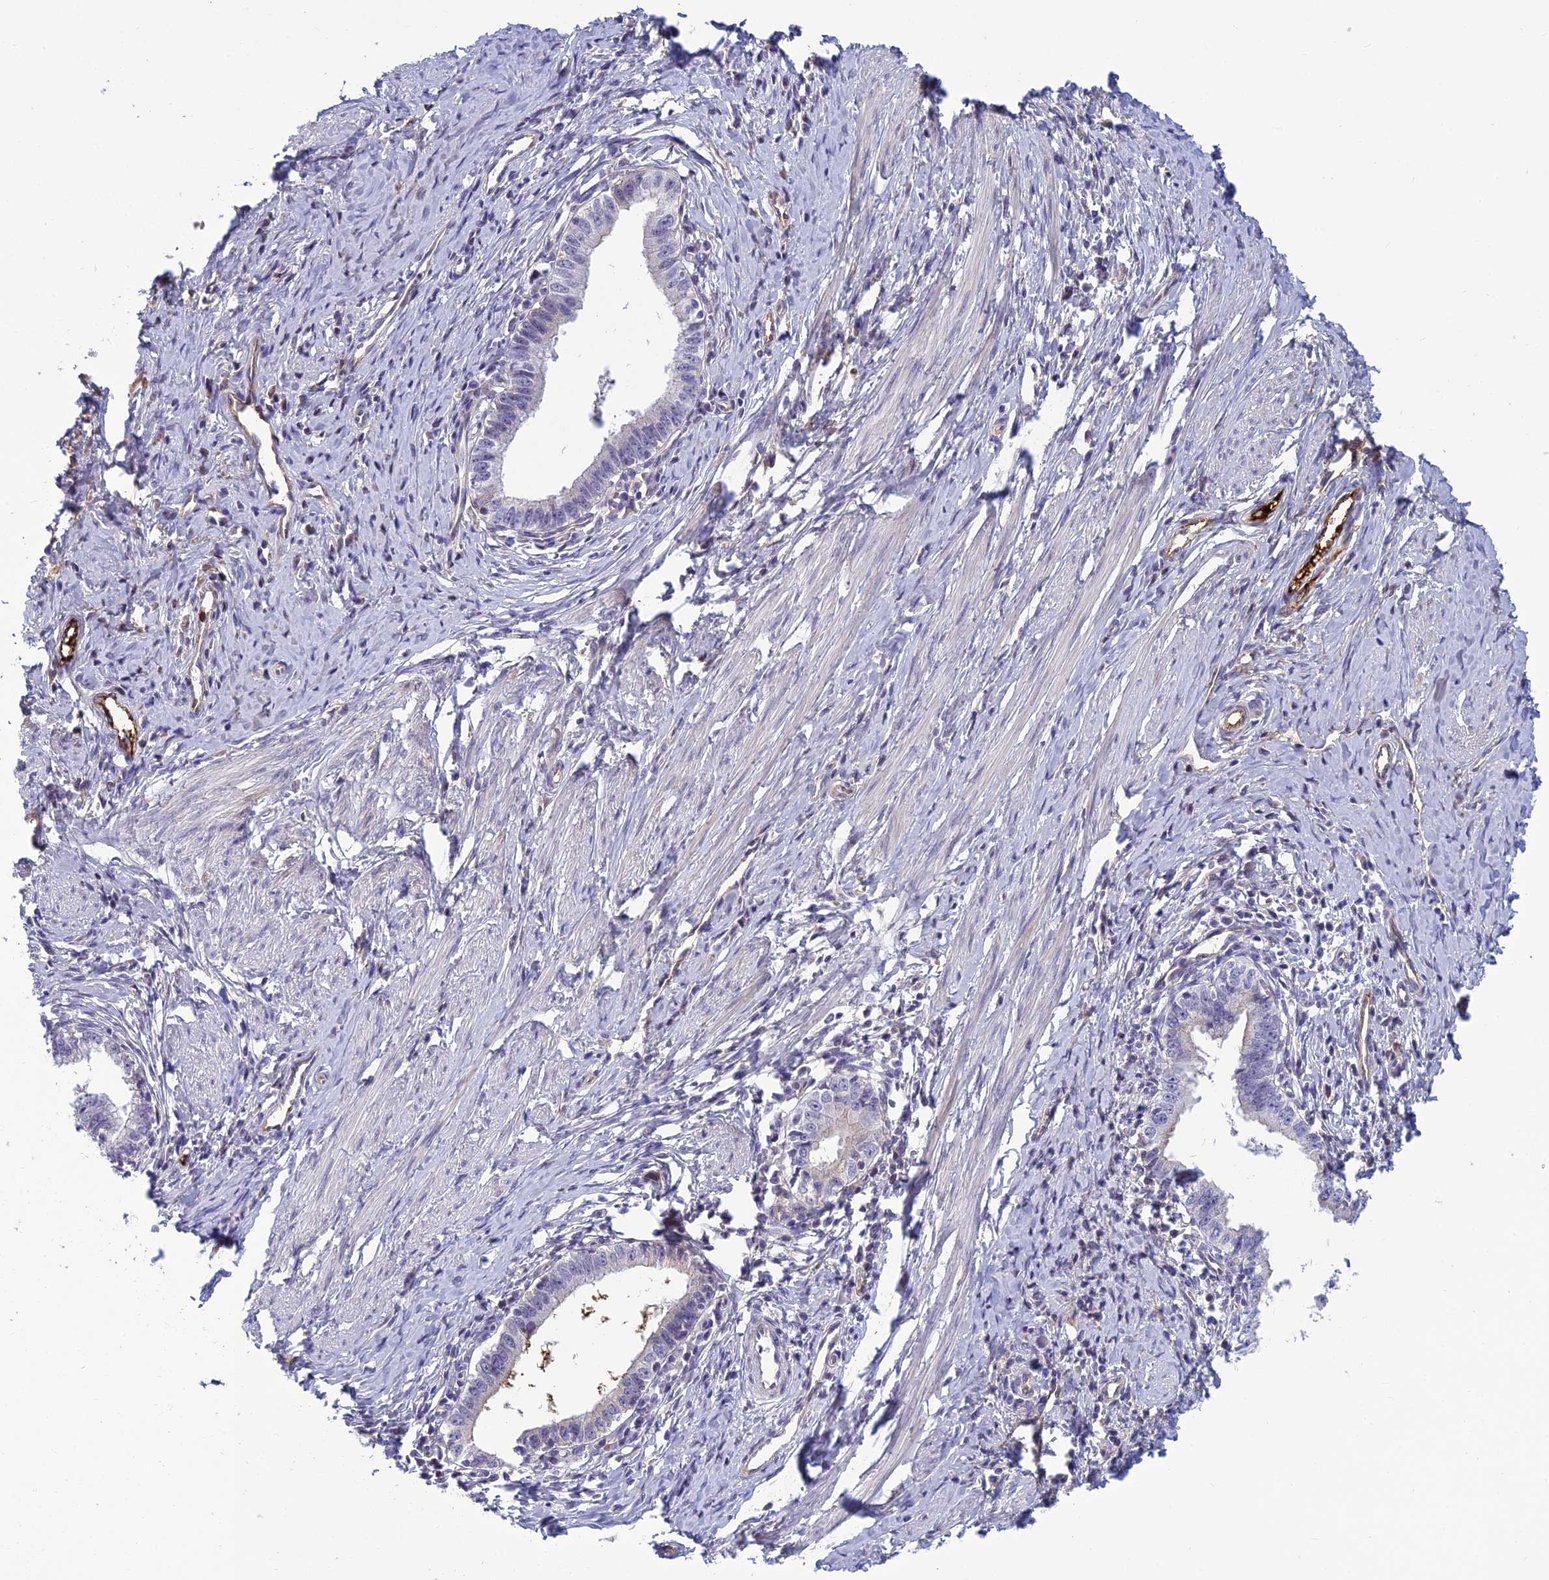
{"staining": {"intensity": "negative", "quantity": "none", "location": "none"}, "tissue": "cervical cancer", "cell_type": "Tumor cells", "image_type": "cancer", "snomed": [{"axis": "morphology", "description": "Adenocarcinoma, NOS"}, {"axis": "topography", "description": "Cervix"}], "caption": "This is an immunohistochemistry (IHC) histopathology image of adenocarcinoma (cervical). There is no positivity in tumor cells.", "gene": "CLEC11A", "patient": {"sex": "female", "age": 36}}